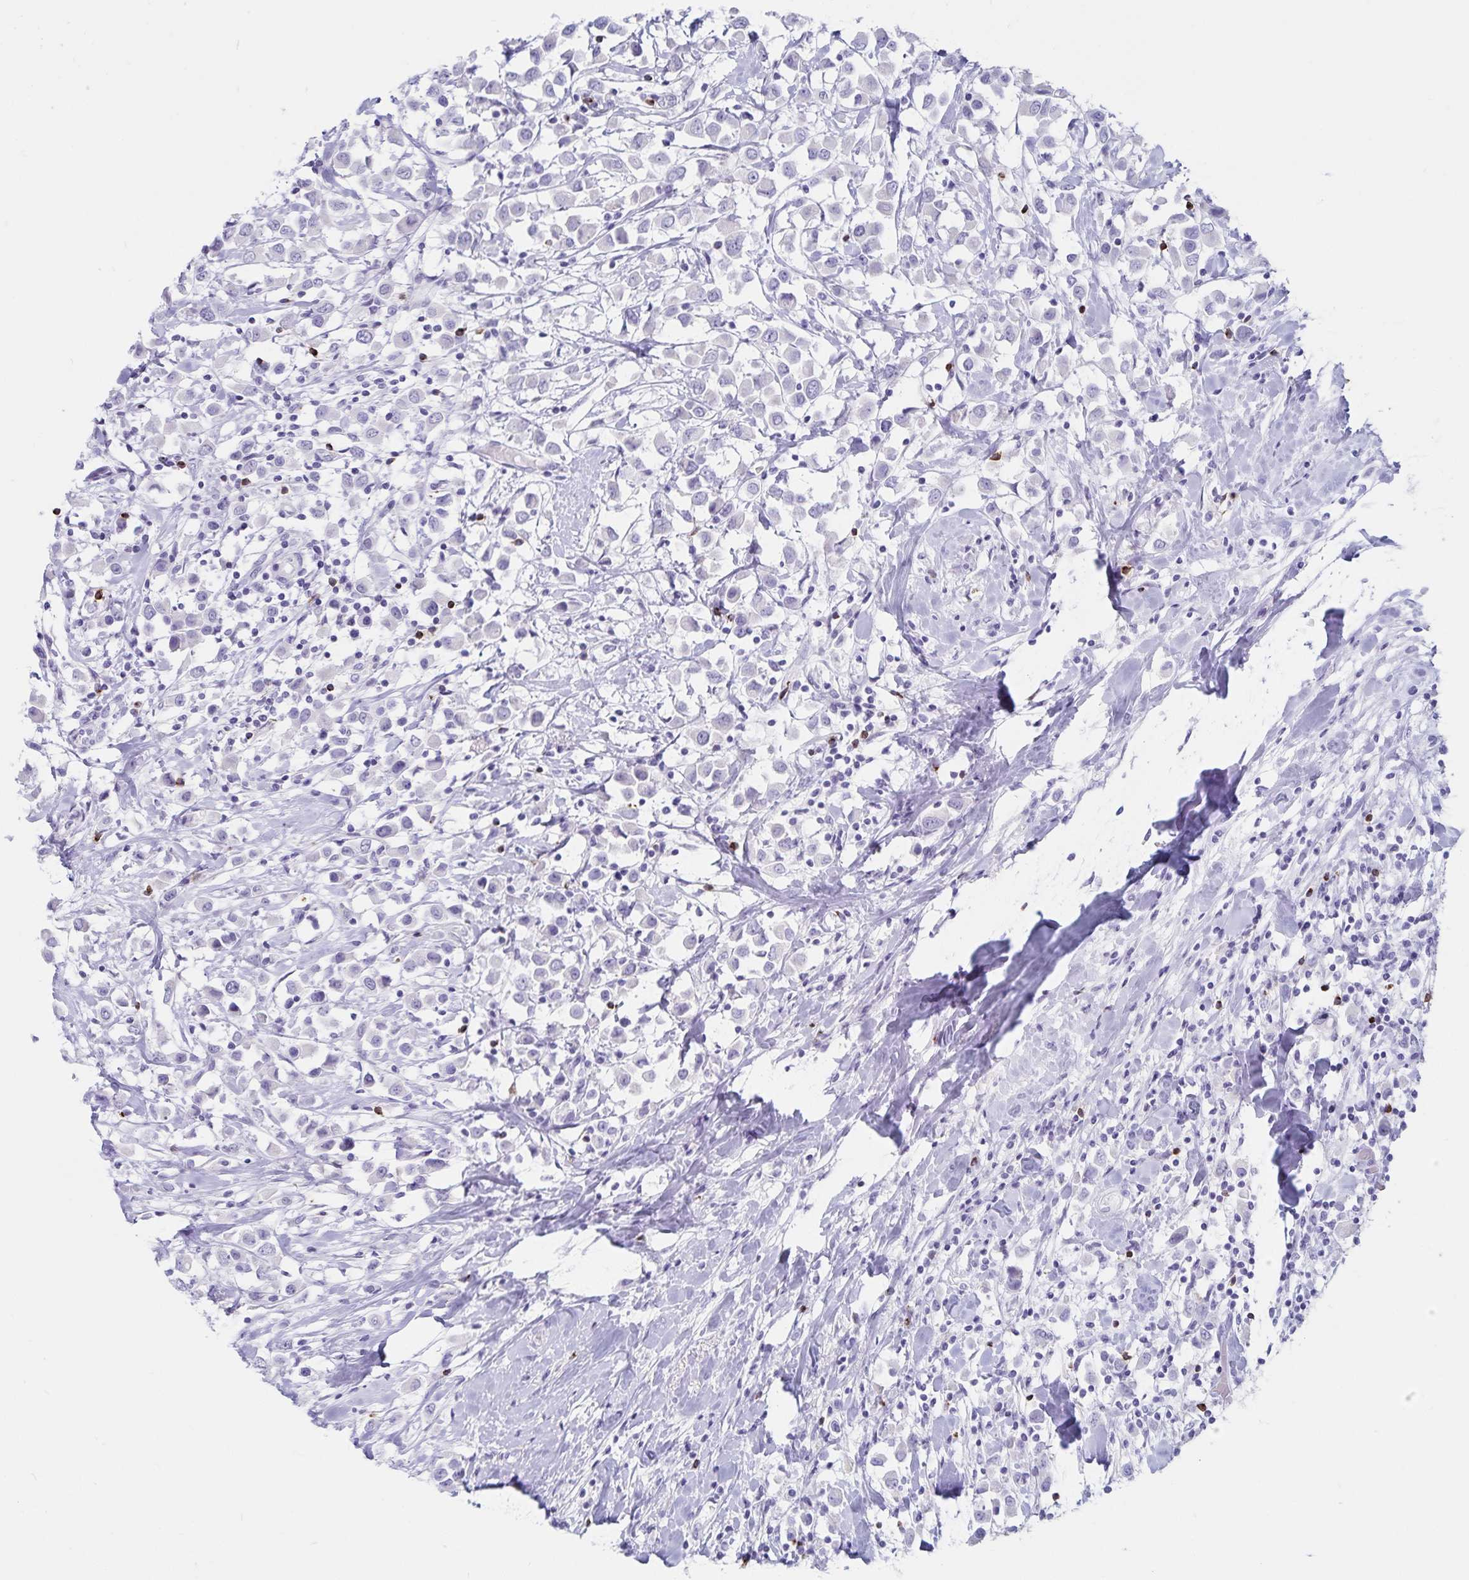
{"staining": {"intensity": "negative", "quantity": "none", "location": "none"}, "tissue": "breast cancer", "cell_type": "Tumor cells", "image_type": "cancer", "snomed": [{"axis": "morphology", "description": "Duct carcinoma"}, {"axis": "topography", "description": "Breast"}], "caption": "An image of human intraductal carcinoma (breast) is negative for staining in tumor cells.", "gene": "GNLY", "patient": {"sex": "female", "age": 61}}